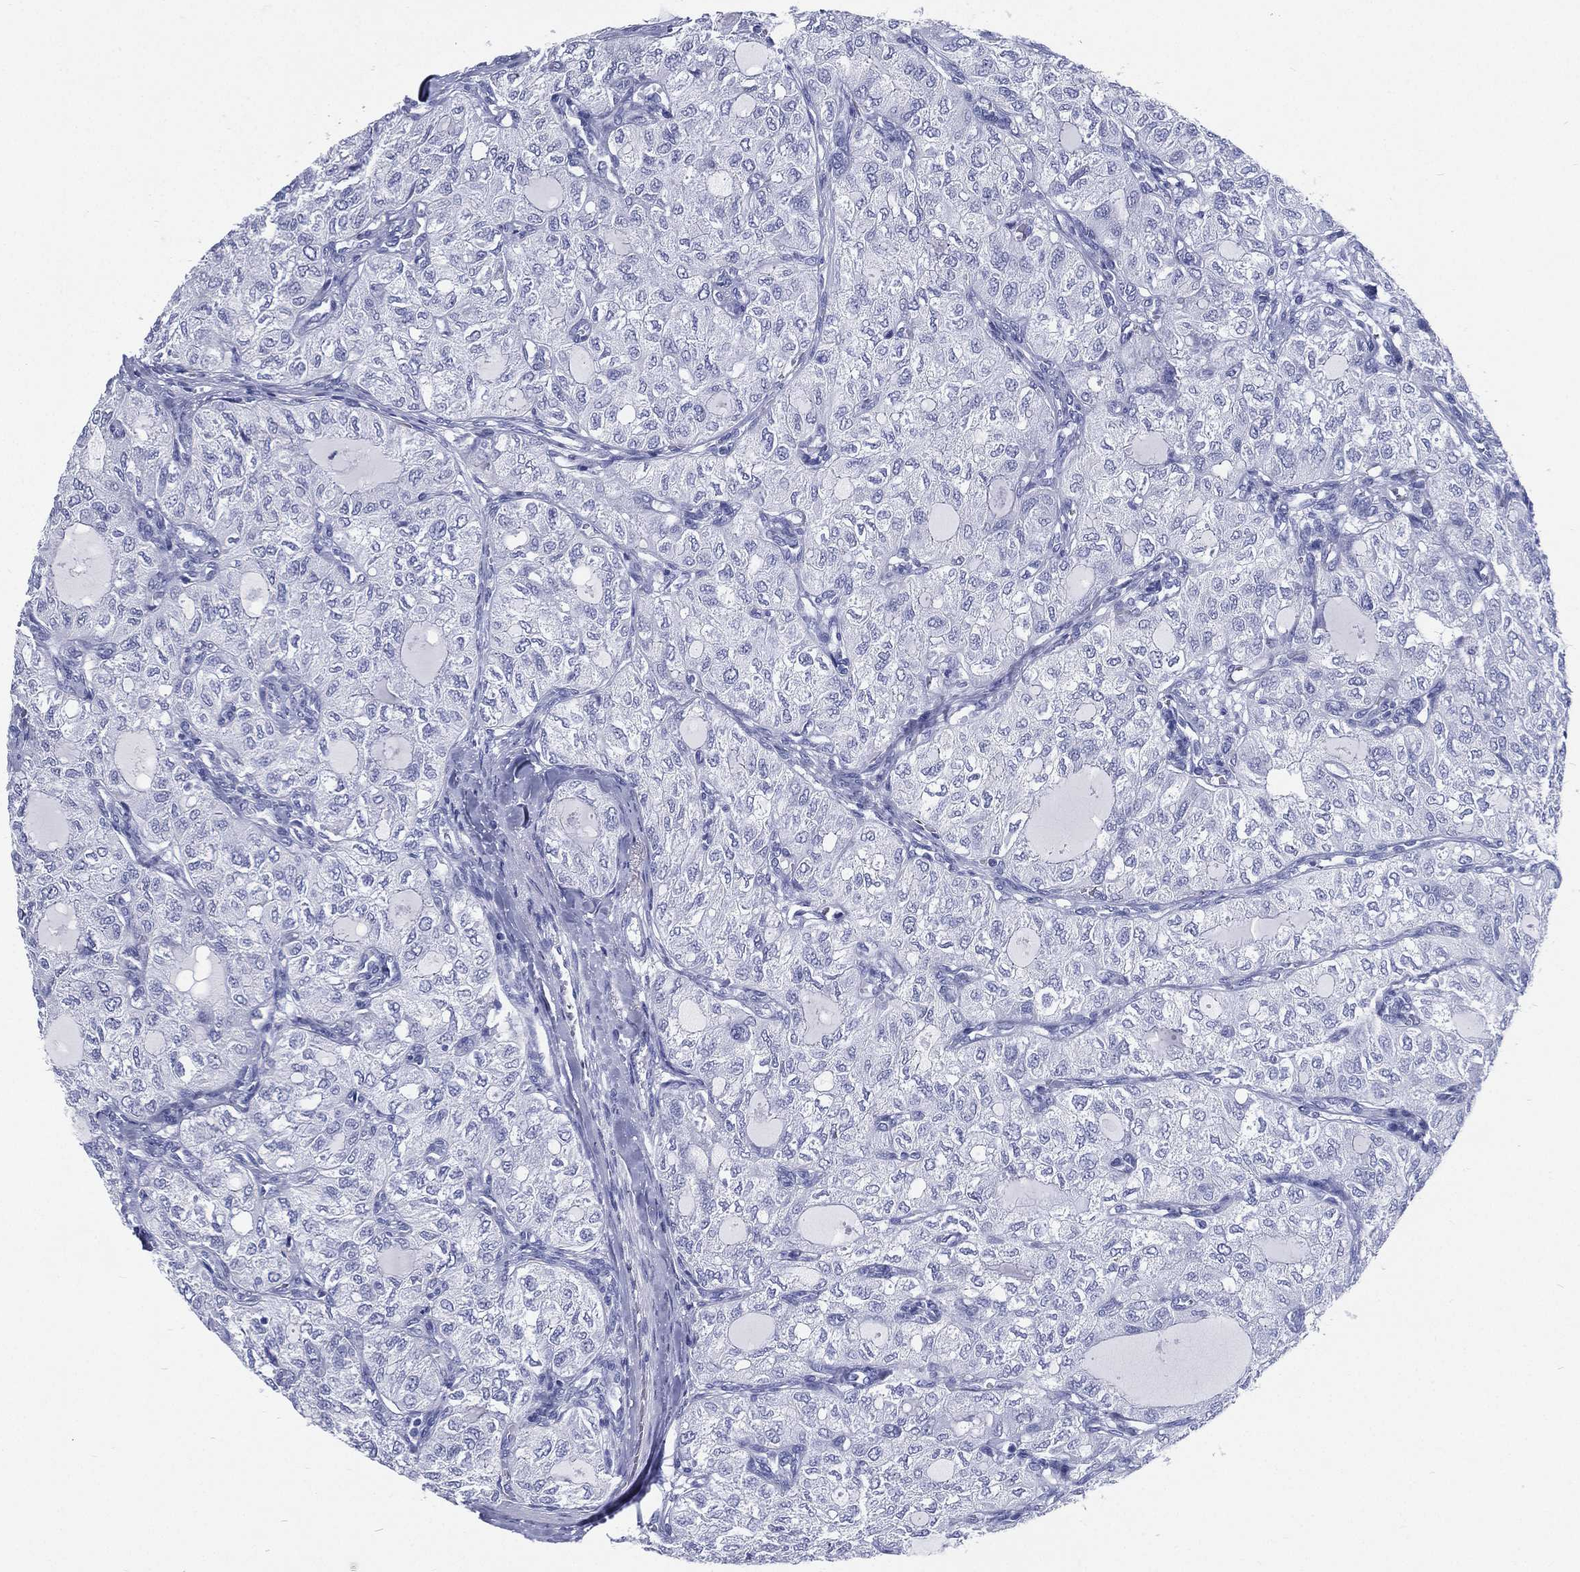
{"staining": {"intensity": "negative", "quantity": "none", "location": "none"}, "tissue": "thyroid cancer", "cell_type": "Tumor cells", "image_type": "cancer", "snomed": [{"axis": "morphology", "description": "Follicular adenoma carcinoma, NOS"}, {"axis": "topography", "description": "Thyroid gland"}], "caption": "The immunohistochemistry (IHC) histopathology image has no significant staining in tumor cells of thyroid cancer (follicular adenoma carcinoma) tissue.", "gene": "RSPH4A", "patient": {"sex": "male", "age": 75}}